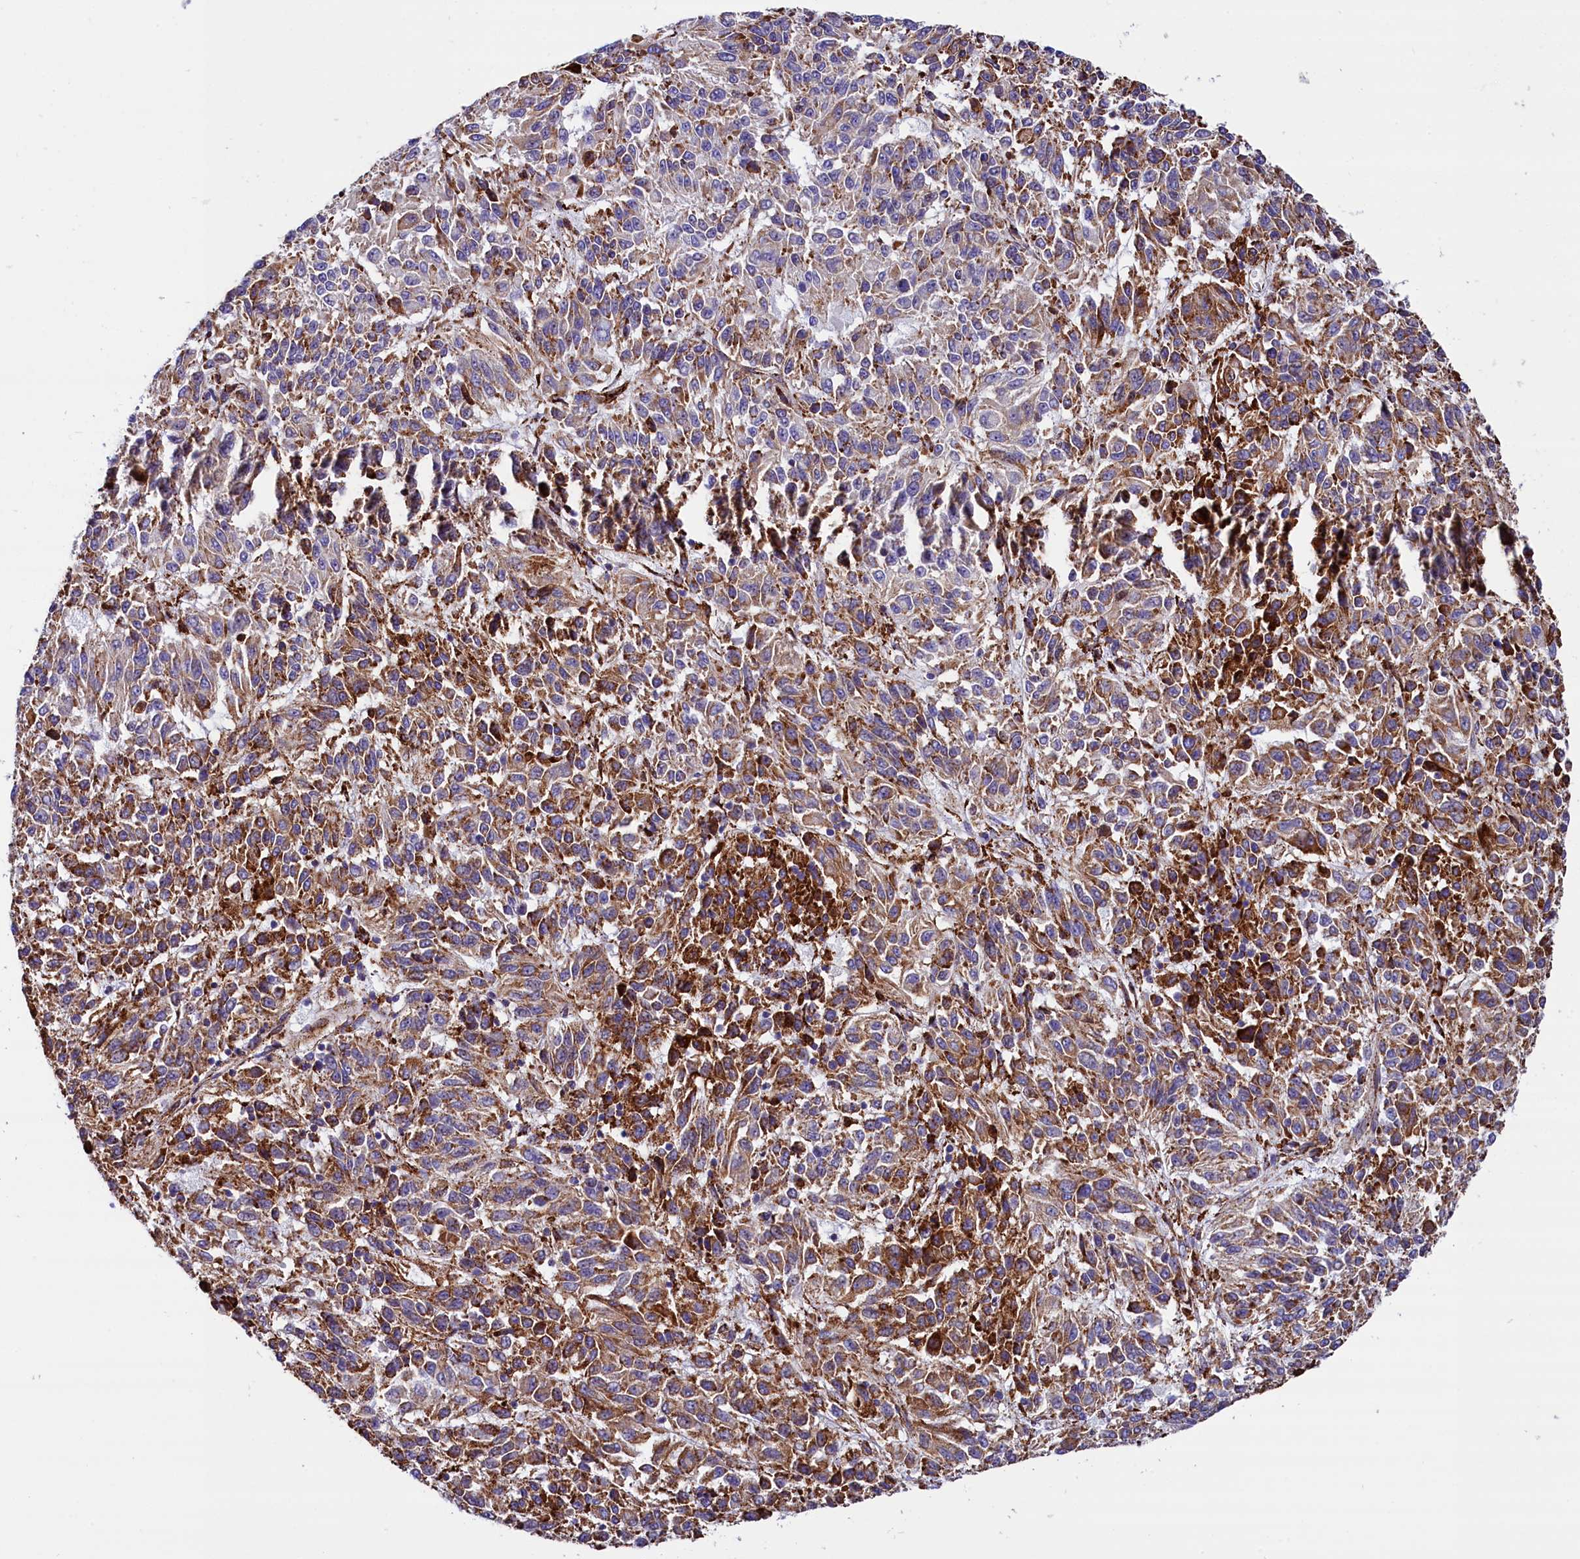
{"staining": {"intensity": "moderate", "quantity": ">75%", "location": "cytoplasmic/membranous"}, "tissue": "melanoma", "cell_type": "Tumor cells", "image_type": "cancer", "snomed": [{"axis": "morphology", "description": "Malignant melanoma, Metastatic site"}, {"axis": "topography", "description": "Lung"}], "caption": "Melanoma was stained to show a protein in brown. There is medium levels of moderate cytoplasmic/membranous expression in about >75% of tumor cells.", "gene": "CMTR2", "patient": {"sex": "male", "age": 64}}